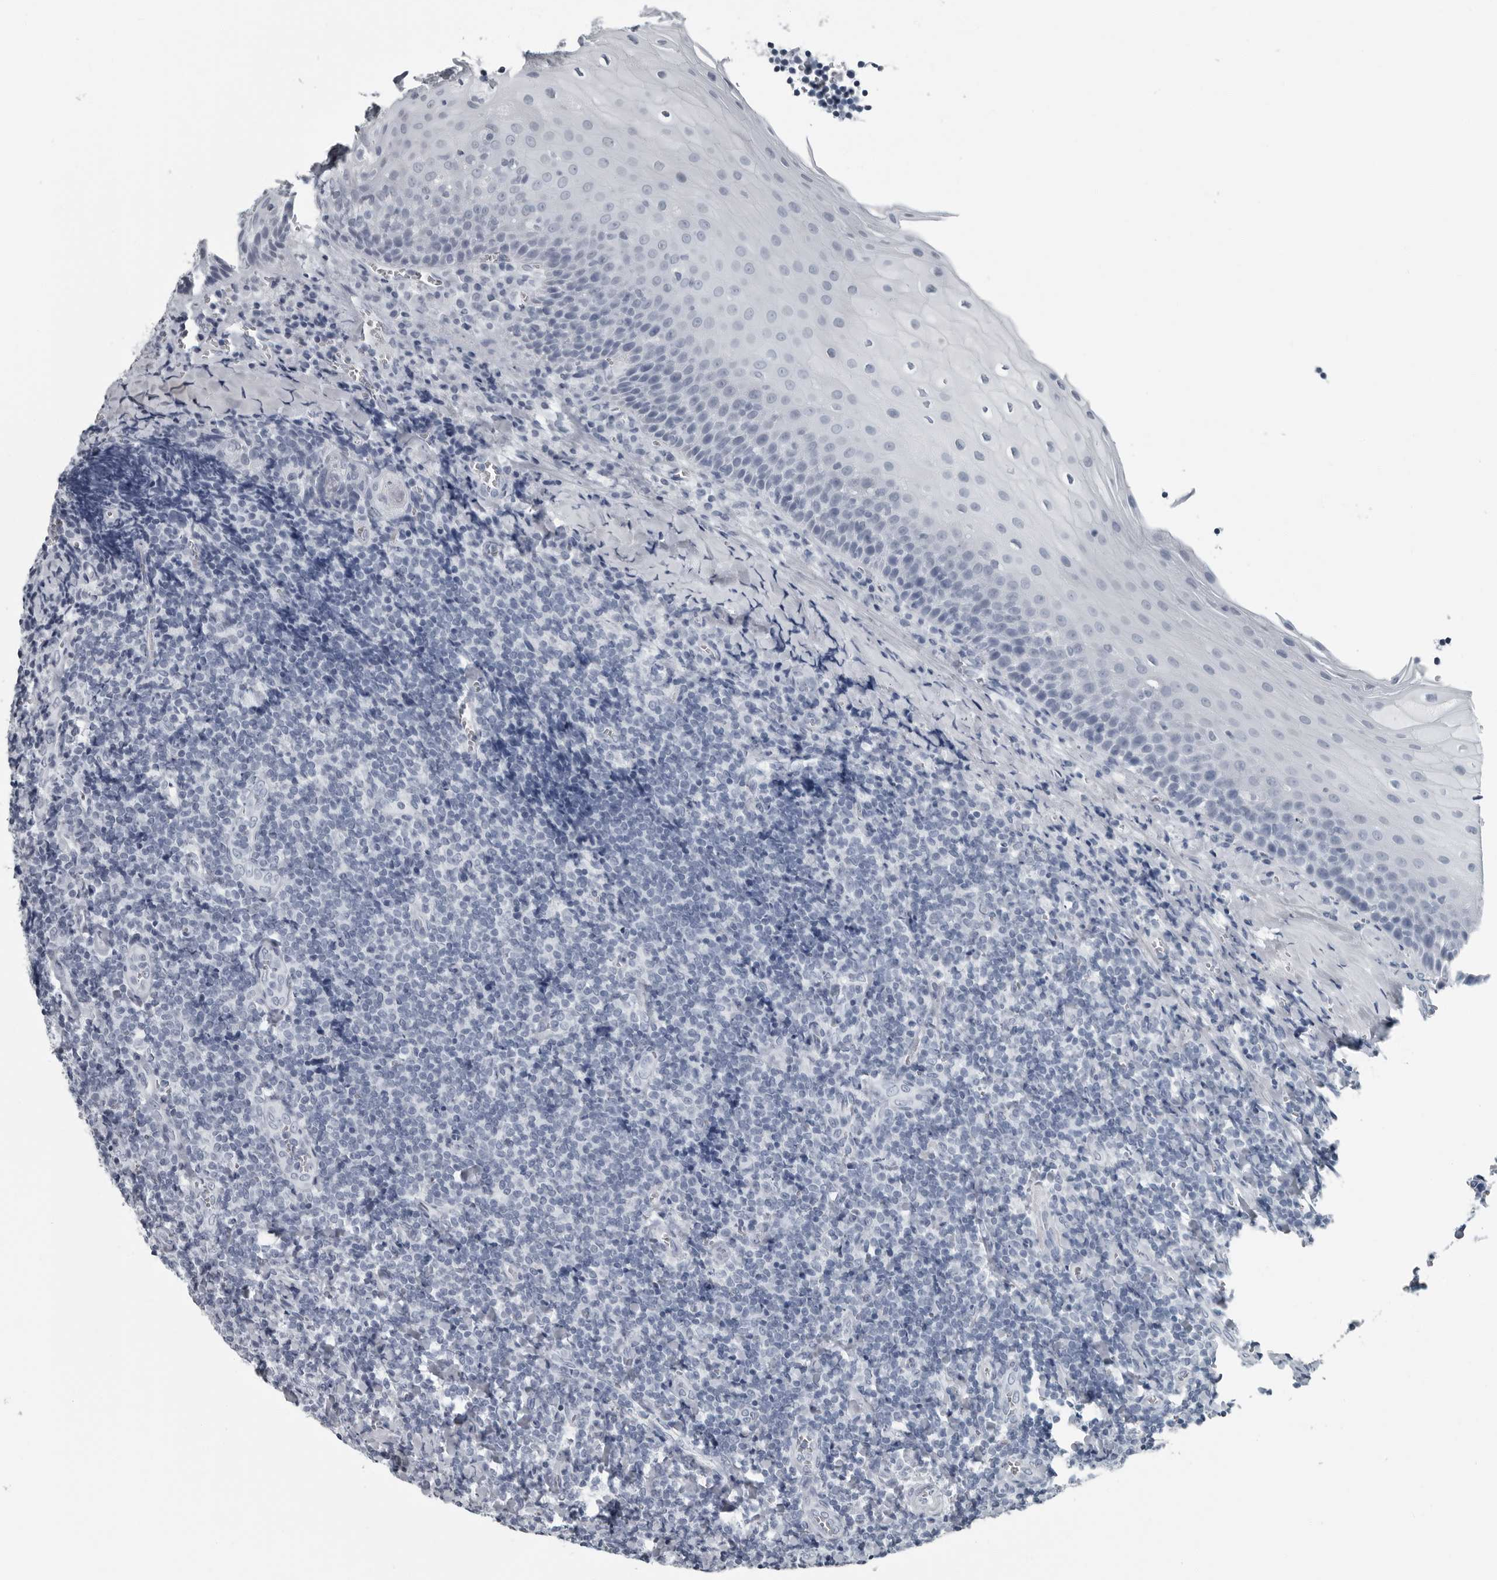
{"staining": {"intensity": "negative", "quantity": "none", "location": "none"}, "tissue": "tonsil", "cell_type": "Germinal center cells", "image_type": "normal", "snomed": [{"axis": "morphology", "description": "Normal tissue, NOS"}, {"axis": "topography", "description": "Tonsil"}], "caption": "IHC photomicrograph of unremarkable tonsil: tonsil stained with DAB (3,3'-diaminobenzidine) reveals no significant protein expression in germinal center cells.", "gene": "PRSS1", "patient": {"sex": "male", "age": 27}}